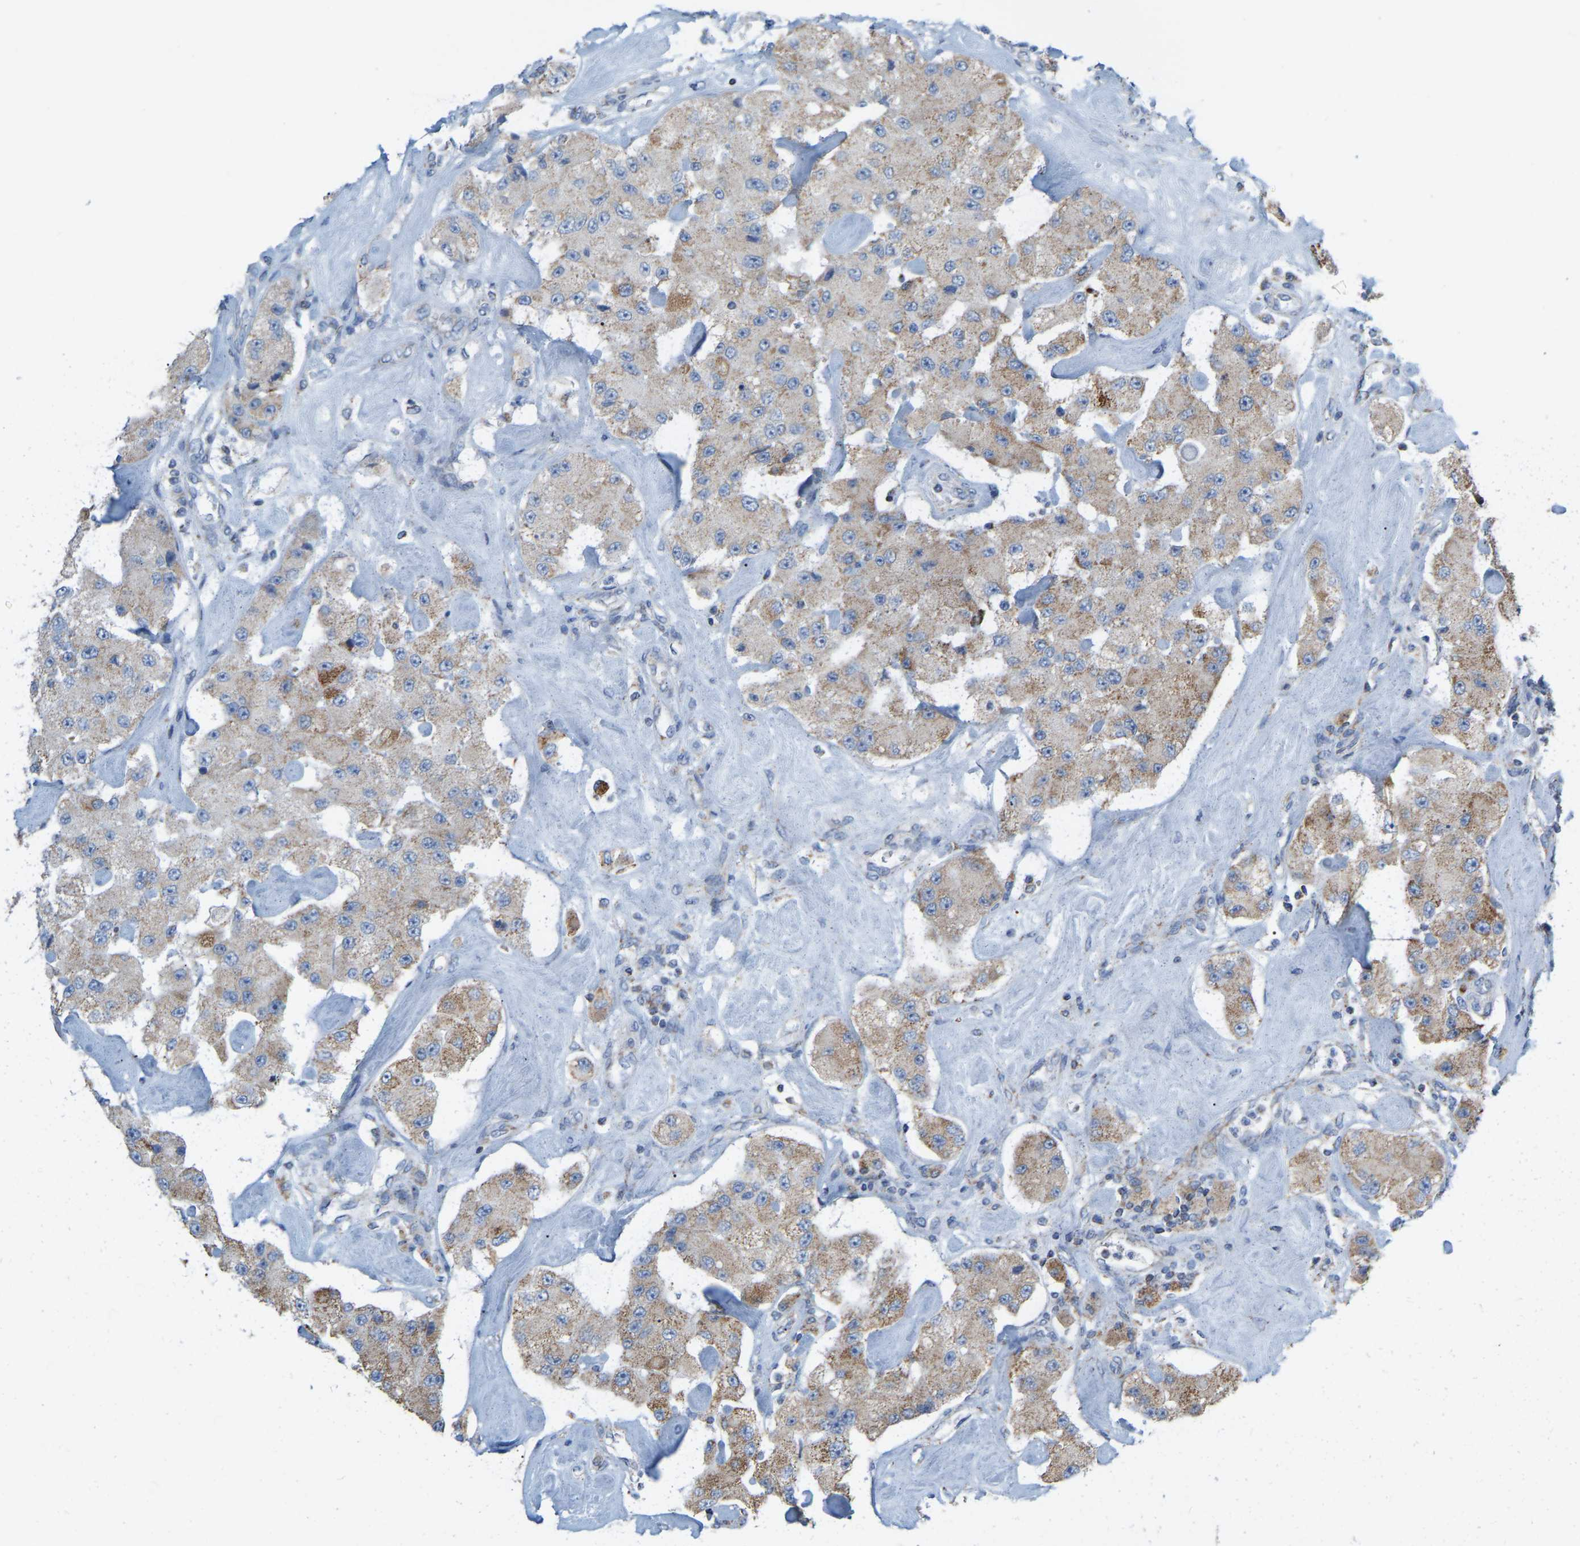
{"staining": {"intensity": "moderate", "quantity": "25%-75%", "location": "cytoplasmic/membranous"}, "tissue": "carcinoid", "cell_type": "Tumor cells", "image_type": "cancer", "snomed": [{"axis": "morphology", "description": "Carcinoid, malignant, NOS"}, {"axis": "topography", "description": "Pancreas"}], "caption": "Brown immunohistochemical staining in carcinoid reveals moderate cytoplasmic/membranous staining in about 25%-75% of tumor cells.", "gene": "CBLB", "patient": {"sex": "male", "age": 41}}